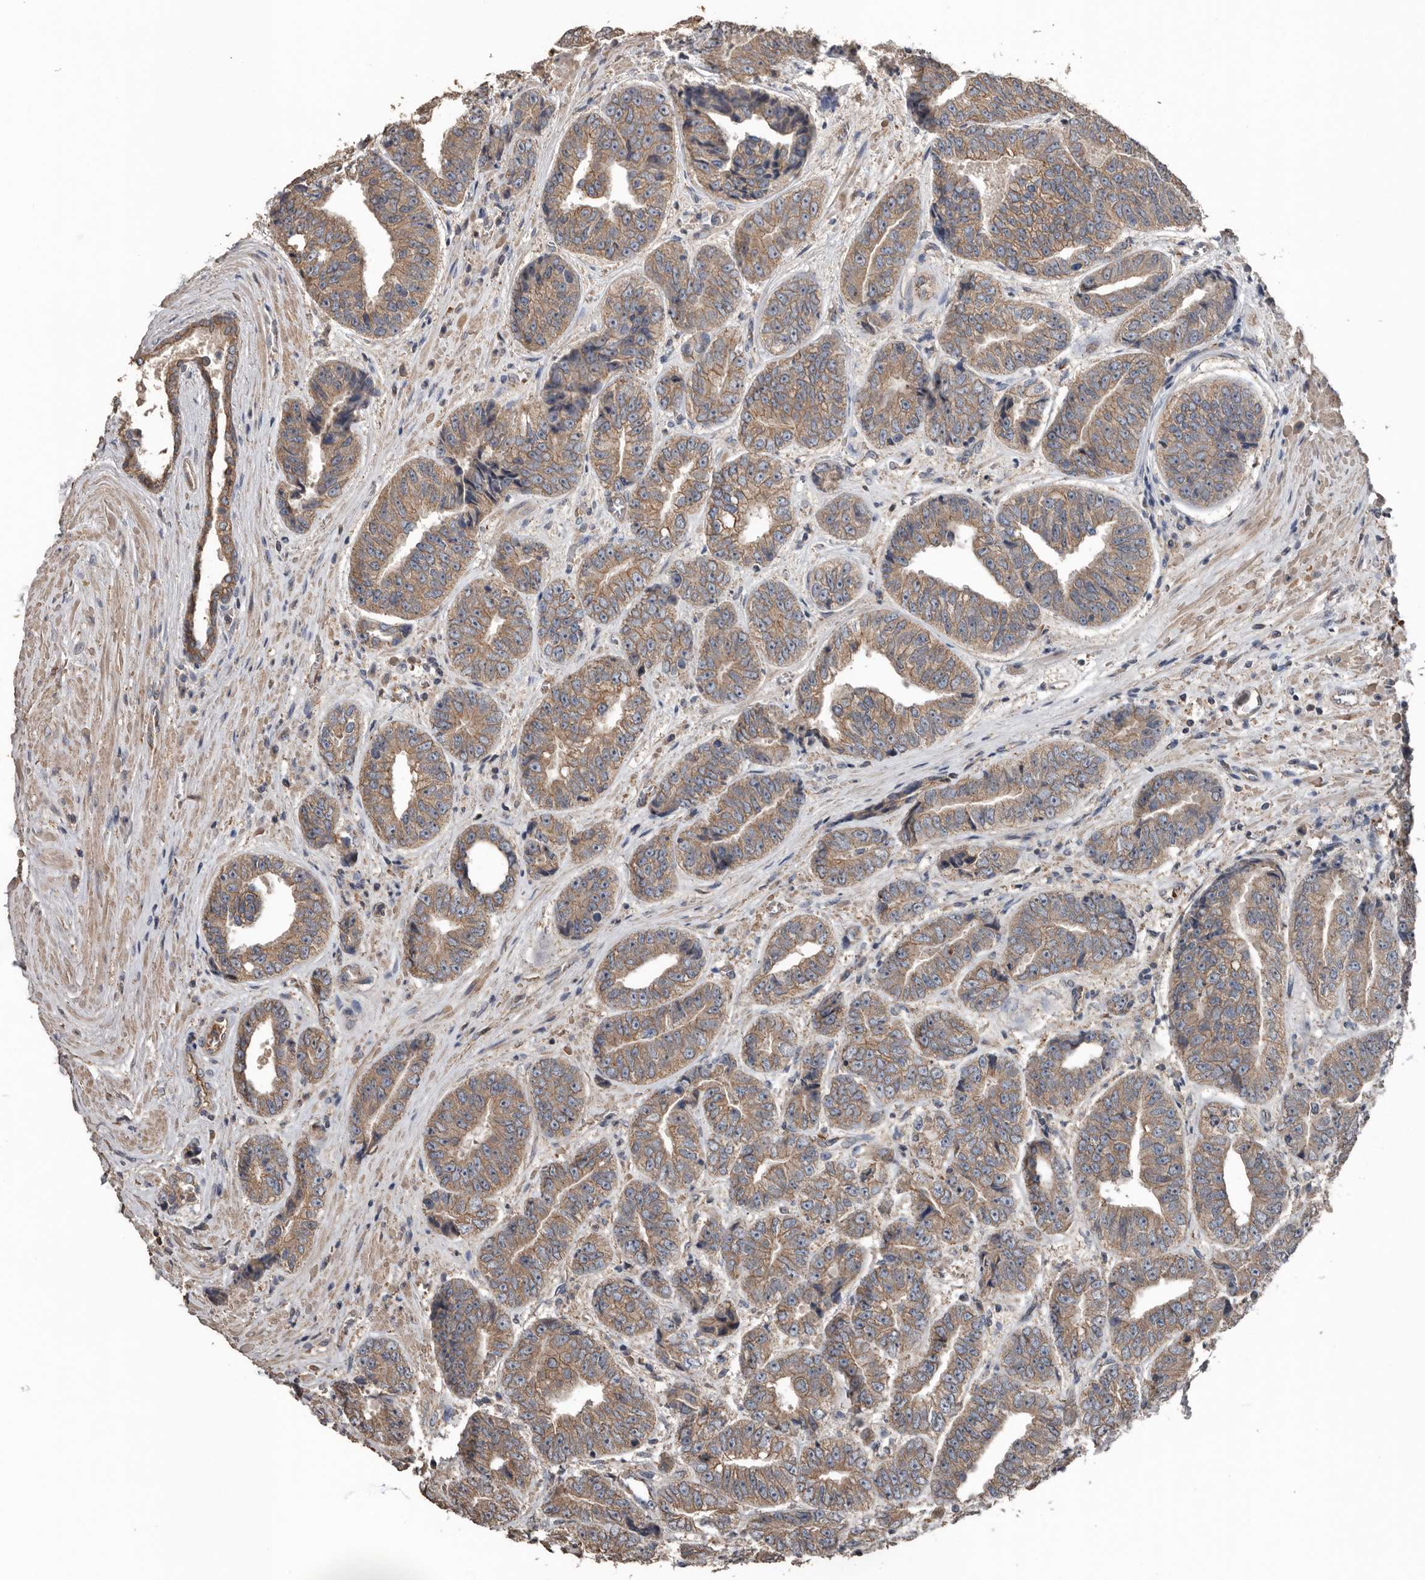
{"staining": {"intensity": "moderate", "quantity": ">75%", "location": "cytoplasmic/membranous"}, "tissue": "prostate cancer", "cell_type": "Tumor cells", "image_type": "cancer", "snomed": [{"axis": "morphology", "description": "Adenocarcinoma, High grade"}, {"axis": "topography", "description": "Prostate"}], "caption": "A histopathology image showing moderate cytoplasmic/membranous positivity in approximately >75% of tumor cells in prostate adenocarcinoma (high-grade), as visualized by brown immunohistochemical staining.", "gene": "HYAL4", "patient": {"sex": "male", "age": 61}}